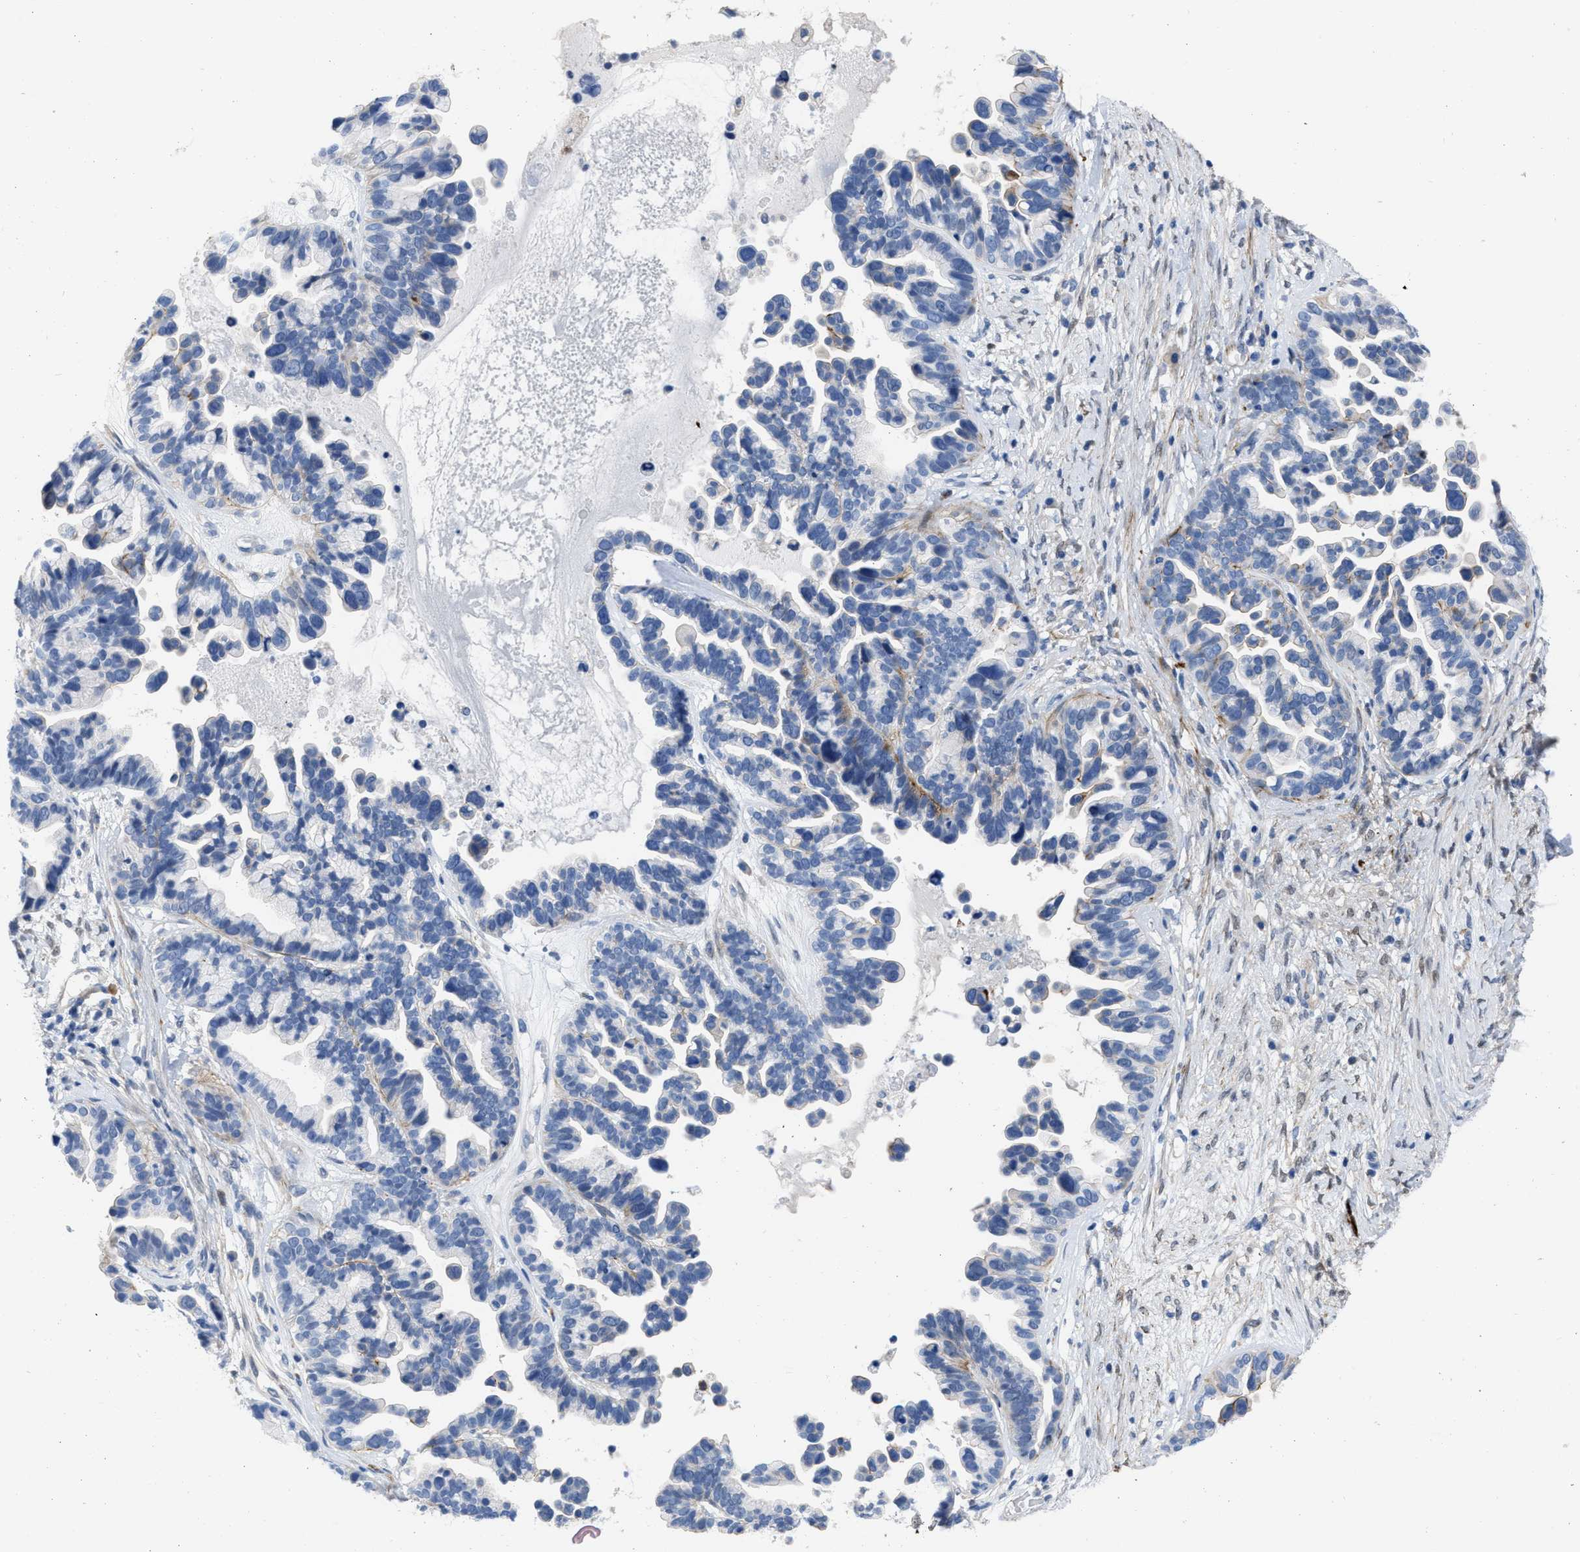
{"staining": {"intensity": "negative", "quantity": "none", "location": "none"}, "tissue": "ovarian cancer", "cell_type": "Tumor cells", "image_type": "cancer", "snomed": [{"axis": "morphology", "description": "Cystadenocarcinoma, serous, NOS"}, {"axis": "topography", "description": "Ovary"}], "caption": "Tumor cells show no significant staining in serous cystadenocarcinoma (ovarian).", "gene": "PRMT2", "patient": {"sex": "female", "age": 56}}